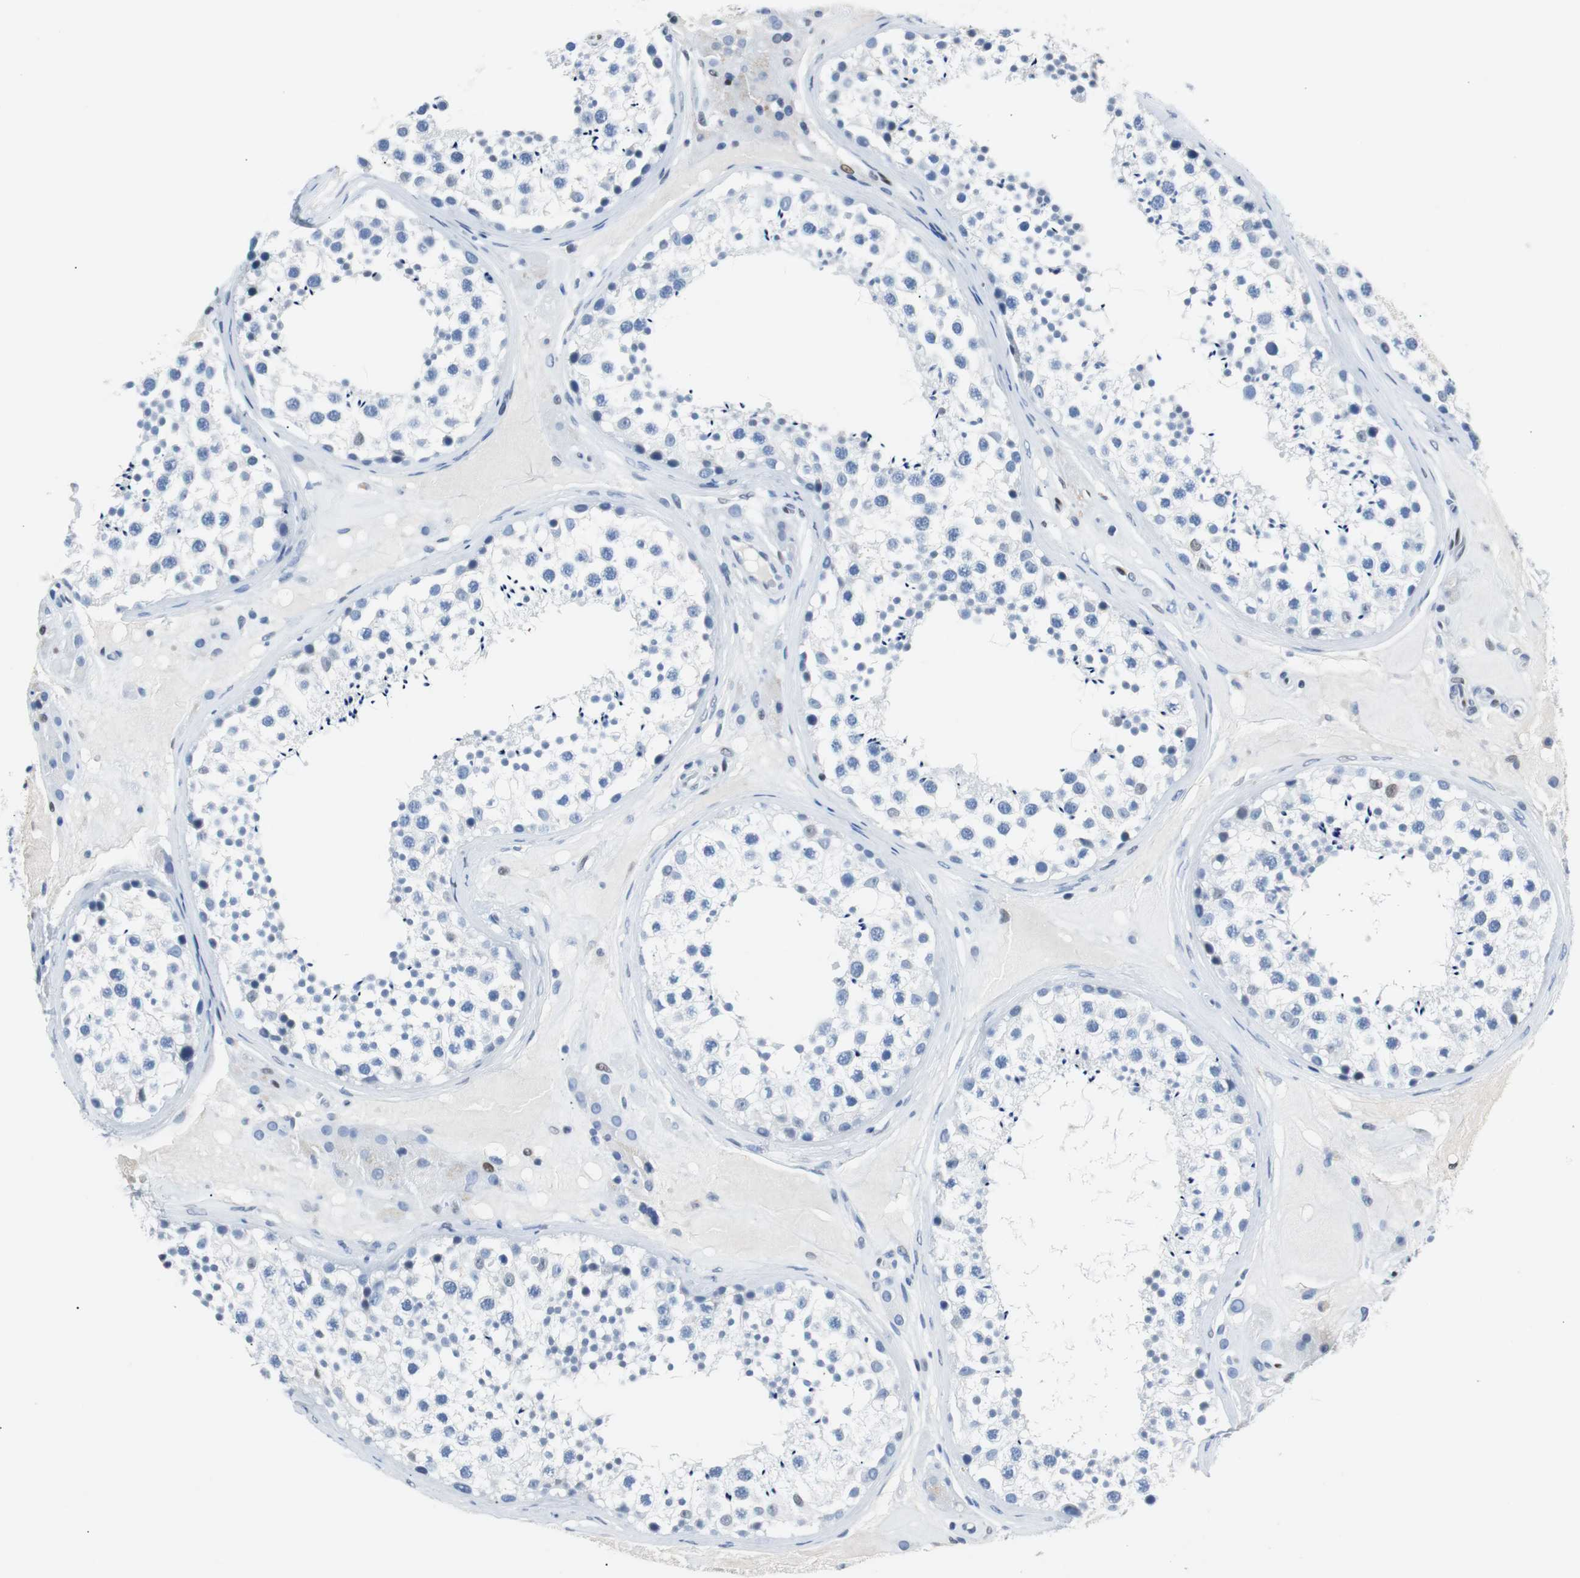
{"staining": {"intensity": "negative", "quantity": "none", "location": "none"}, "tissue": "testis", "cell_type": "Cells in seminiferous ducts", "image_type": "normal", "snomed": [{"axis": "morphology", "description": "Normal tissue, NOS"}, {"axis": "topography", "description": "Testis"}], "caption": "Cells in seminiferous ducts are negative for protein expression in benign human testis. (DAB (3,3'-diaminobenzidine) IHC visualized using brightfield microscopy, high magnification).", "gene": "JUN", "patient": {"sex": "male", "age": 46}}